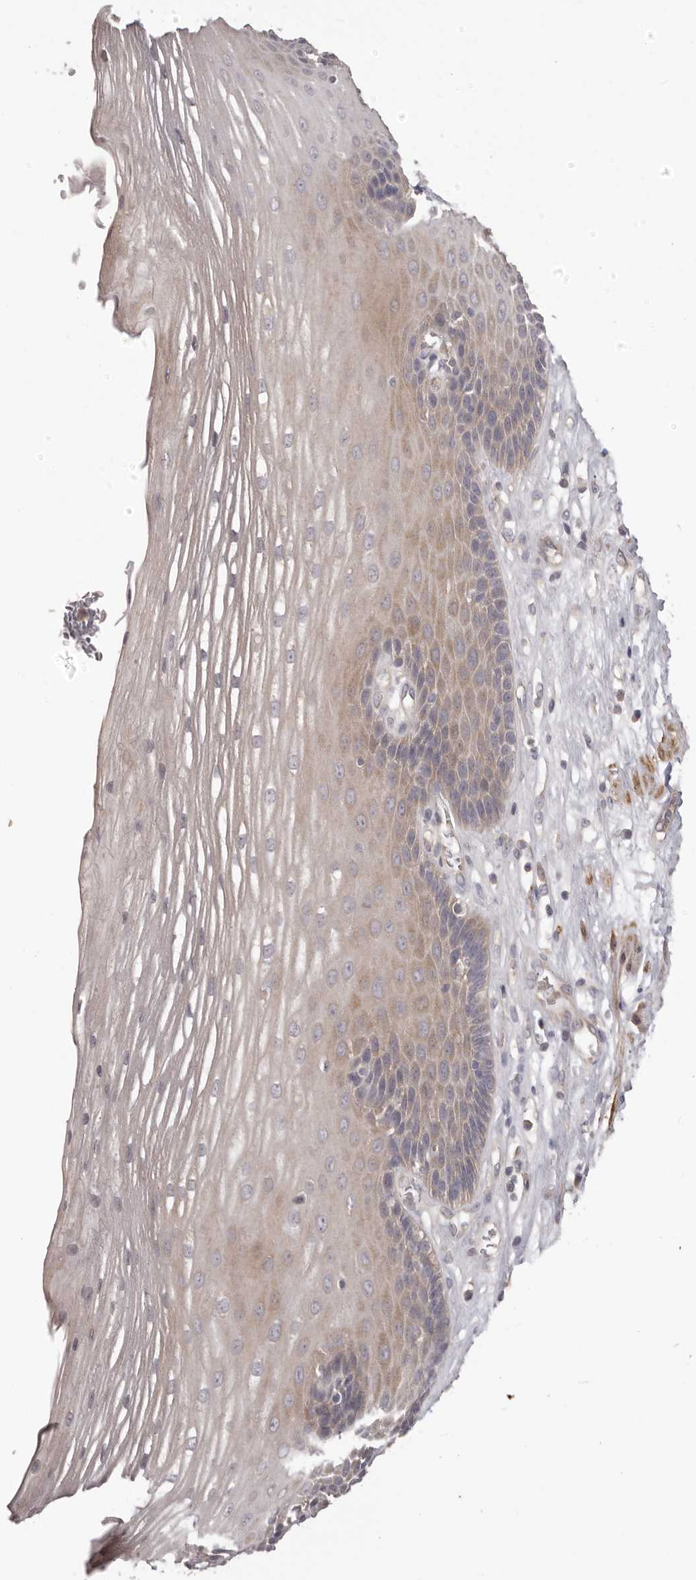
{"staining": {"intensity": "weak", "quantity": "25%-75%", "location": "cytoplasmic/membranous"}, "tissue": "esophagus", "cell_type": "Squamous epithelial cells", "image_type": "normal", "snomed": [{"axis": "morphology", "description": "Normal tissue, NOS"}, {"axis": "topography", "description": "Esophagus"}], "caption": "Squamous epithelial cells reveal weak cytoplasmic/membranous staining in approximately 25%-75% of cells in normal esophagus. (DAB IHC, brown staining for protein, blue staining for nuclei).", "gene": "HRH1", "patient": {"sex": "male", "age": 62}}